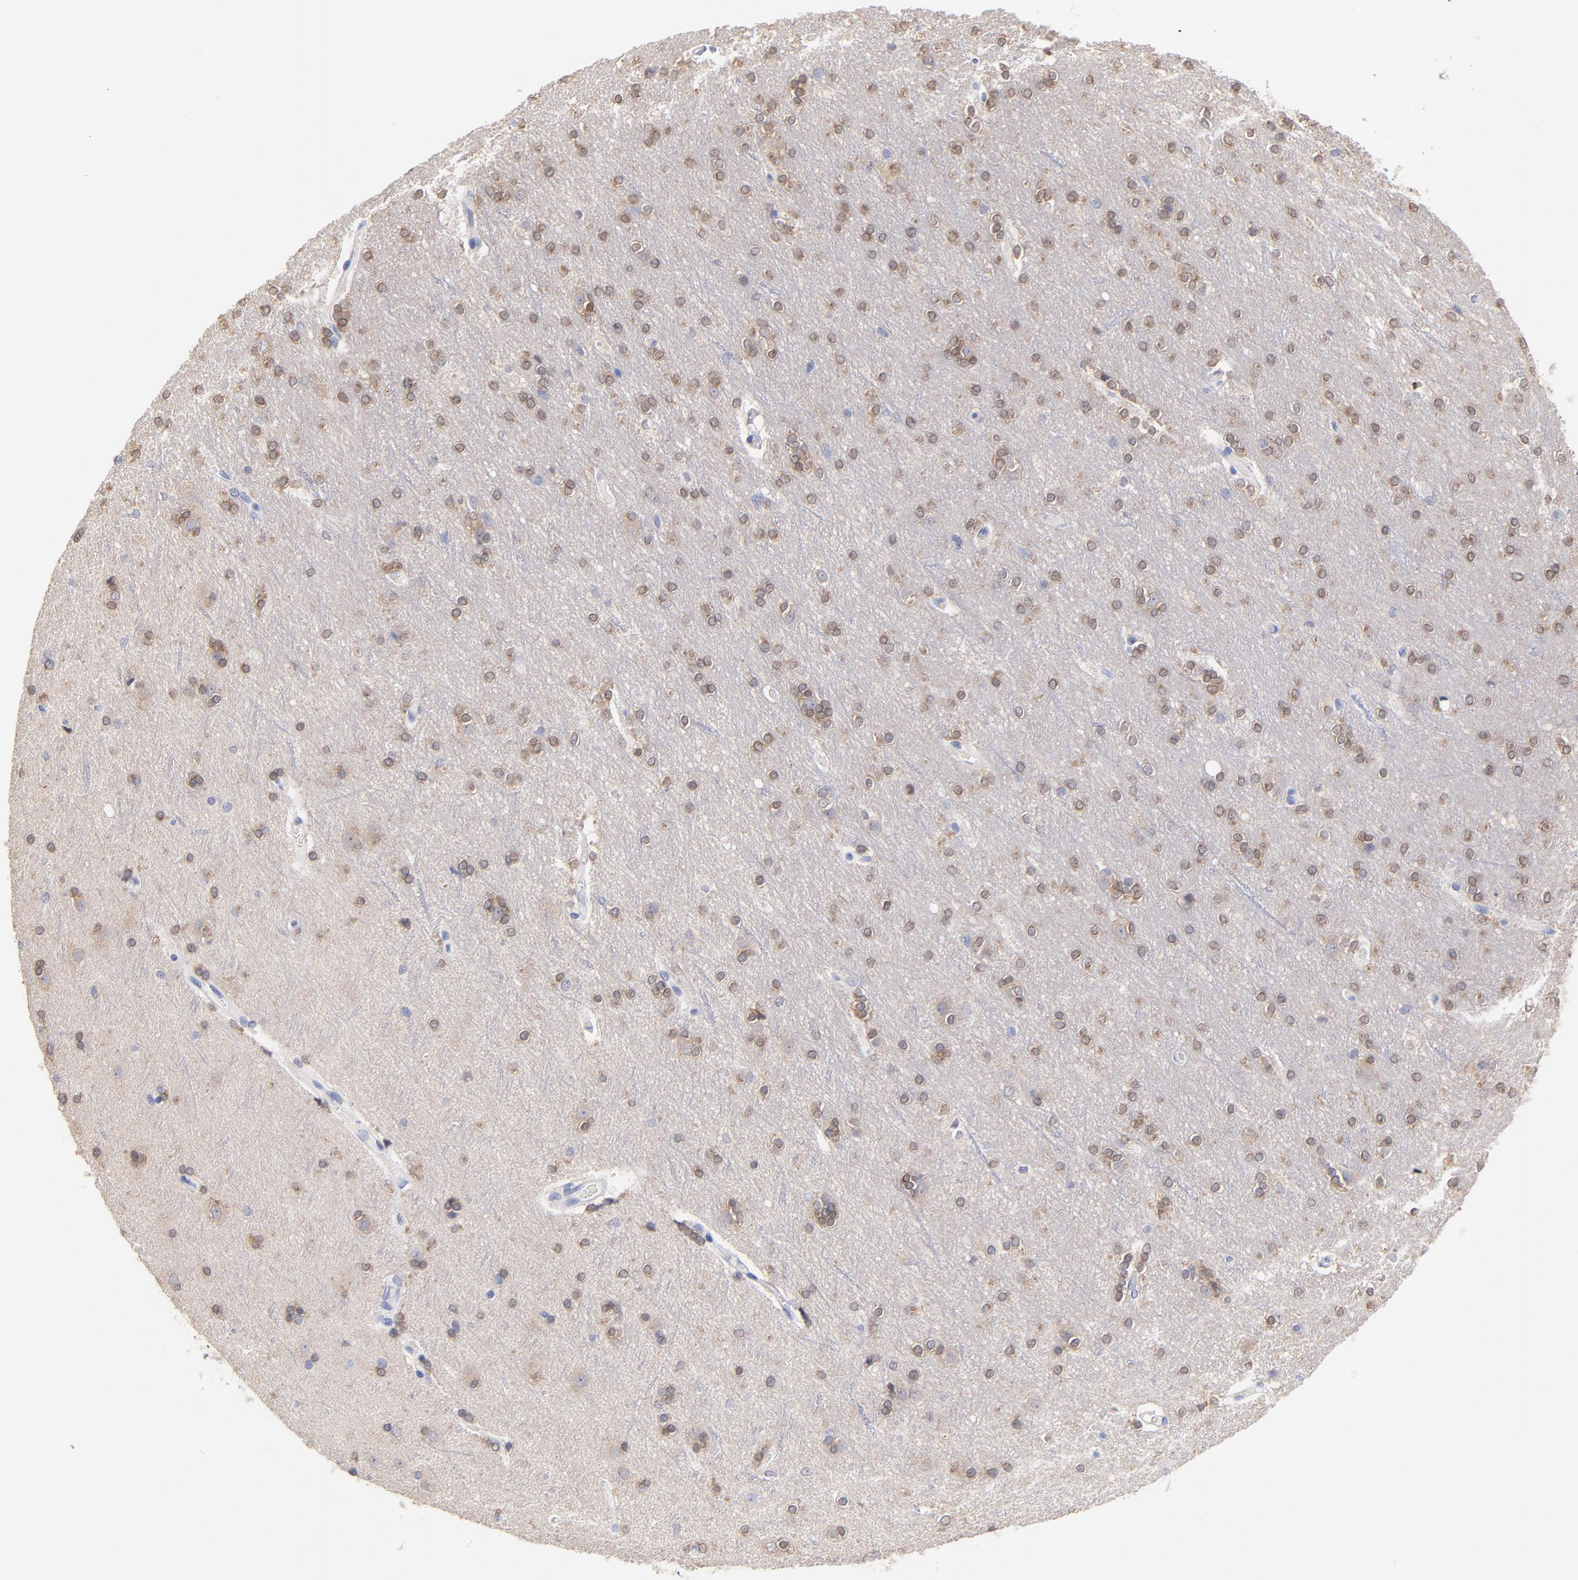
{"staining": {"intensity": "negative", "quantity": "none", "location": "none"}, "tissue": "cerebral cortex", "cell_type": "Endothelial cells", "image_type": "normal", "snomed": [{"axis": "morphology", "description": "Normal tissue, NOS"}, {"axis": "topography", "description": "Cerebral cortex"}], "caption": "Normal cerebral cortex was stained to show a protein in brown. There is no significant expression in endothelial cells. (DAB (3,3'-diaminobenzidine) IHC visualized using brightfield microscopy, high magnification).", "gene": "CFAP57", "patient": {"sex": "female", "age": 54}}